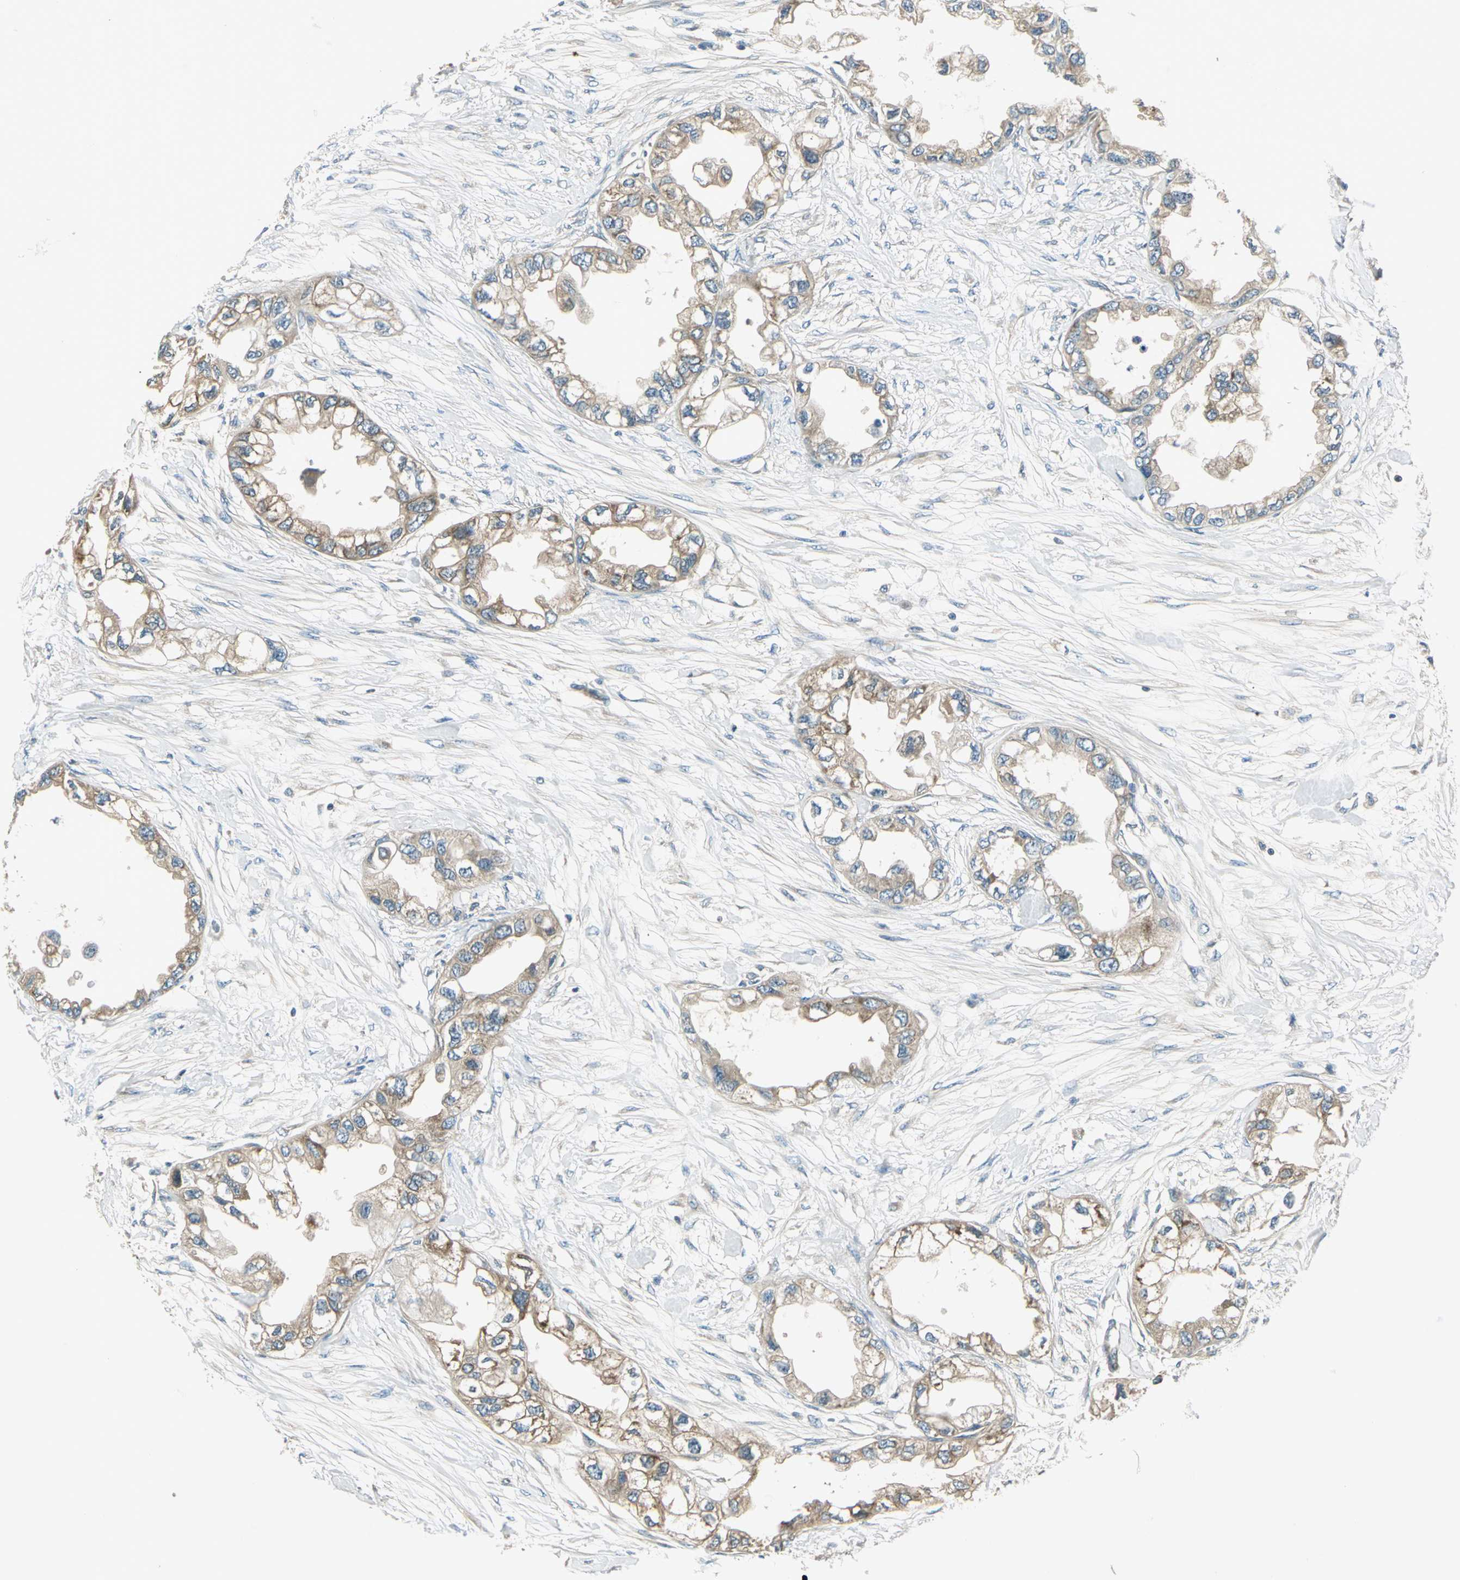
{"staining": {"intensity": "weak", "quantity": ">75%", "location": "cytoplasmic/membranous"}, "tissue": "endometrial cancer", "cell_type": "Tumor cells", "image_type": "cancer", "snomed": [{"axis": "morphology", "description": "Adenocarcinoma, NOS"}, {"axis": "topography", "description": "Endometrium"}], "caption": "Endometrial adenocarcinoma stained for a protein exhibits weak cytoplasmic/membranous positivity in tumor cells. The staining was performed using DAB (3,3'-diaminobenzidine) to visualize the protein expression in brown, while the nuclei were stained in blue with hematoxylin (Magnification: 20x).", "gene": "PRKAA1", "patient": {"sex": "female", "age": 67}}